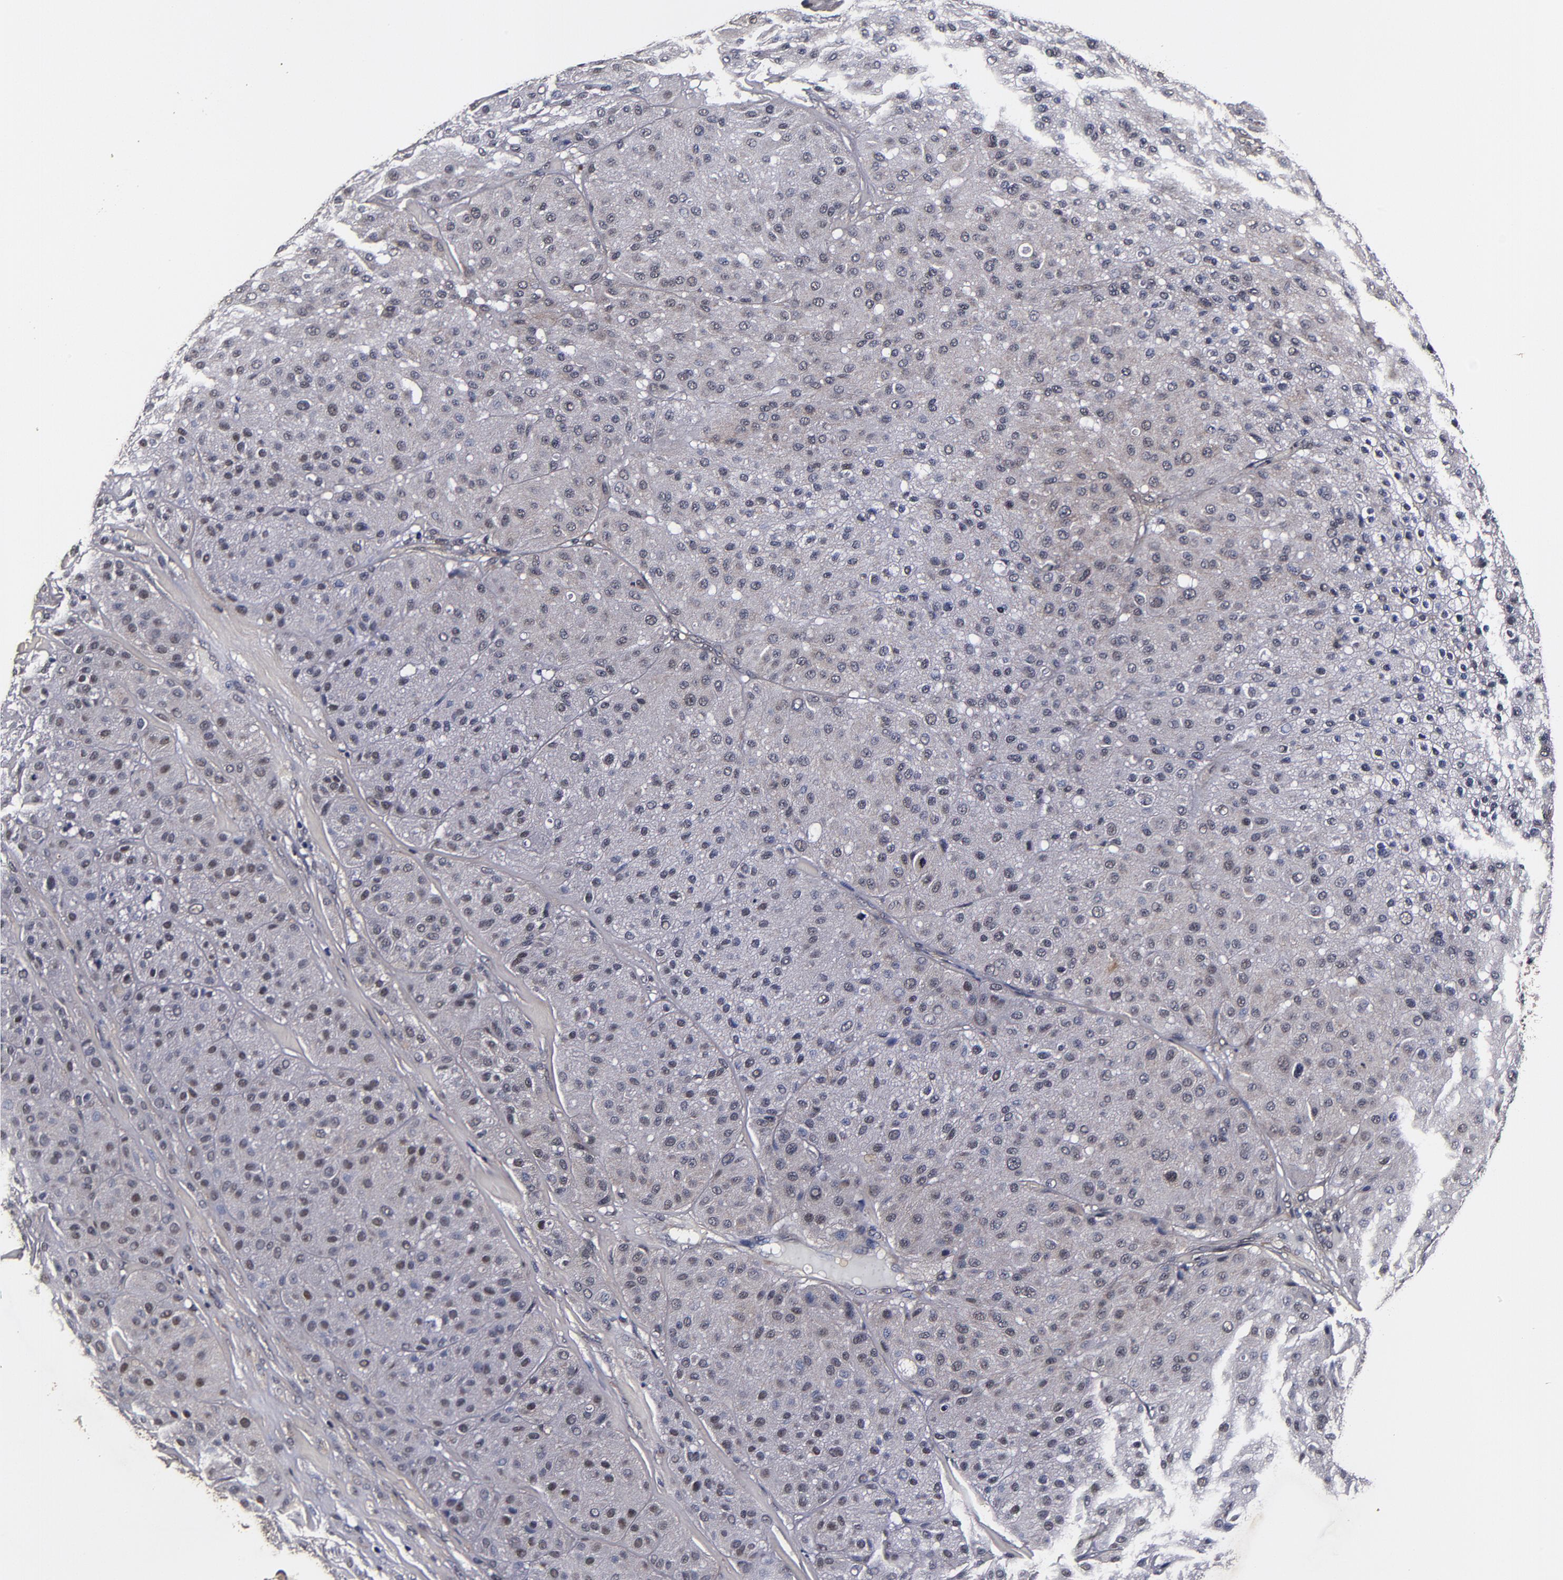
{"staining": {"intensity": "negative", "quantity": "none", "location": "none"}, "tissue": "melanoma", "cell_type": "Tumor cells", "image_type": "cancer", "snomed": [{"axis": "morphology", "description": "Normal tissue, NOS"}, {"axis": "morphology", "description": "Malignant melanoma, Metastatic site"}, {"axis": "topography", "description": "Skin"}], "caption": "Immunohistochemical staining of human melanoma demonstrates no significant expression in tumor cells. The staining was performed using DAB to visualize the protein expression in brown, while the nuclei were stained in blue with hematoxylin (Magnification: 20x).", "gene": "MMP15", "patient": {"sex": "male", "age": 41}}